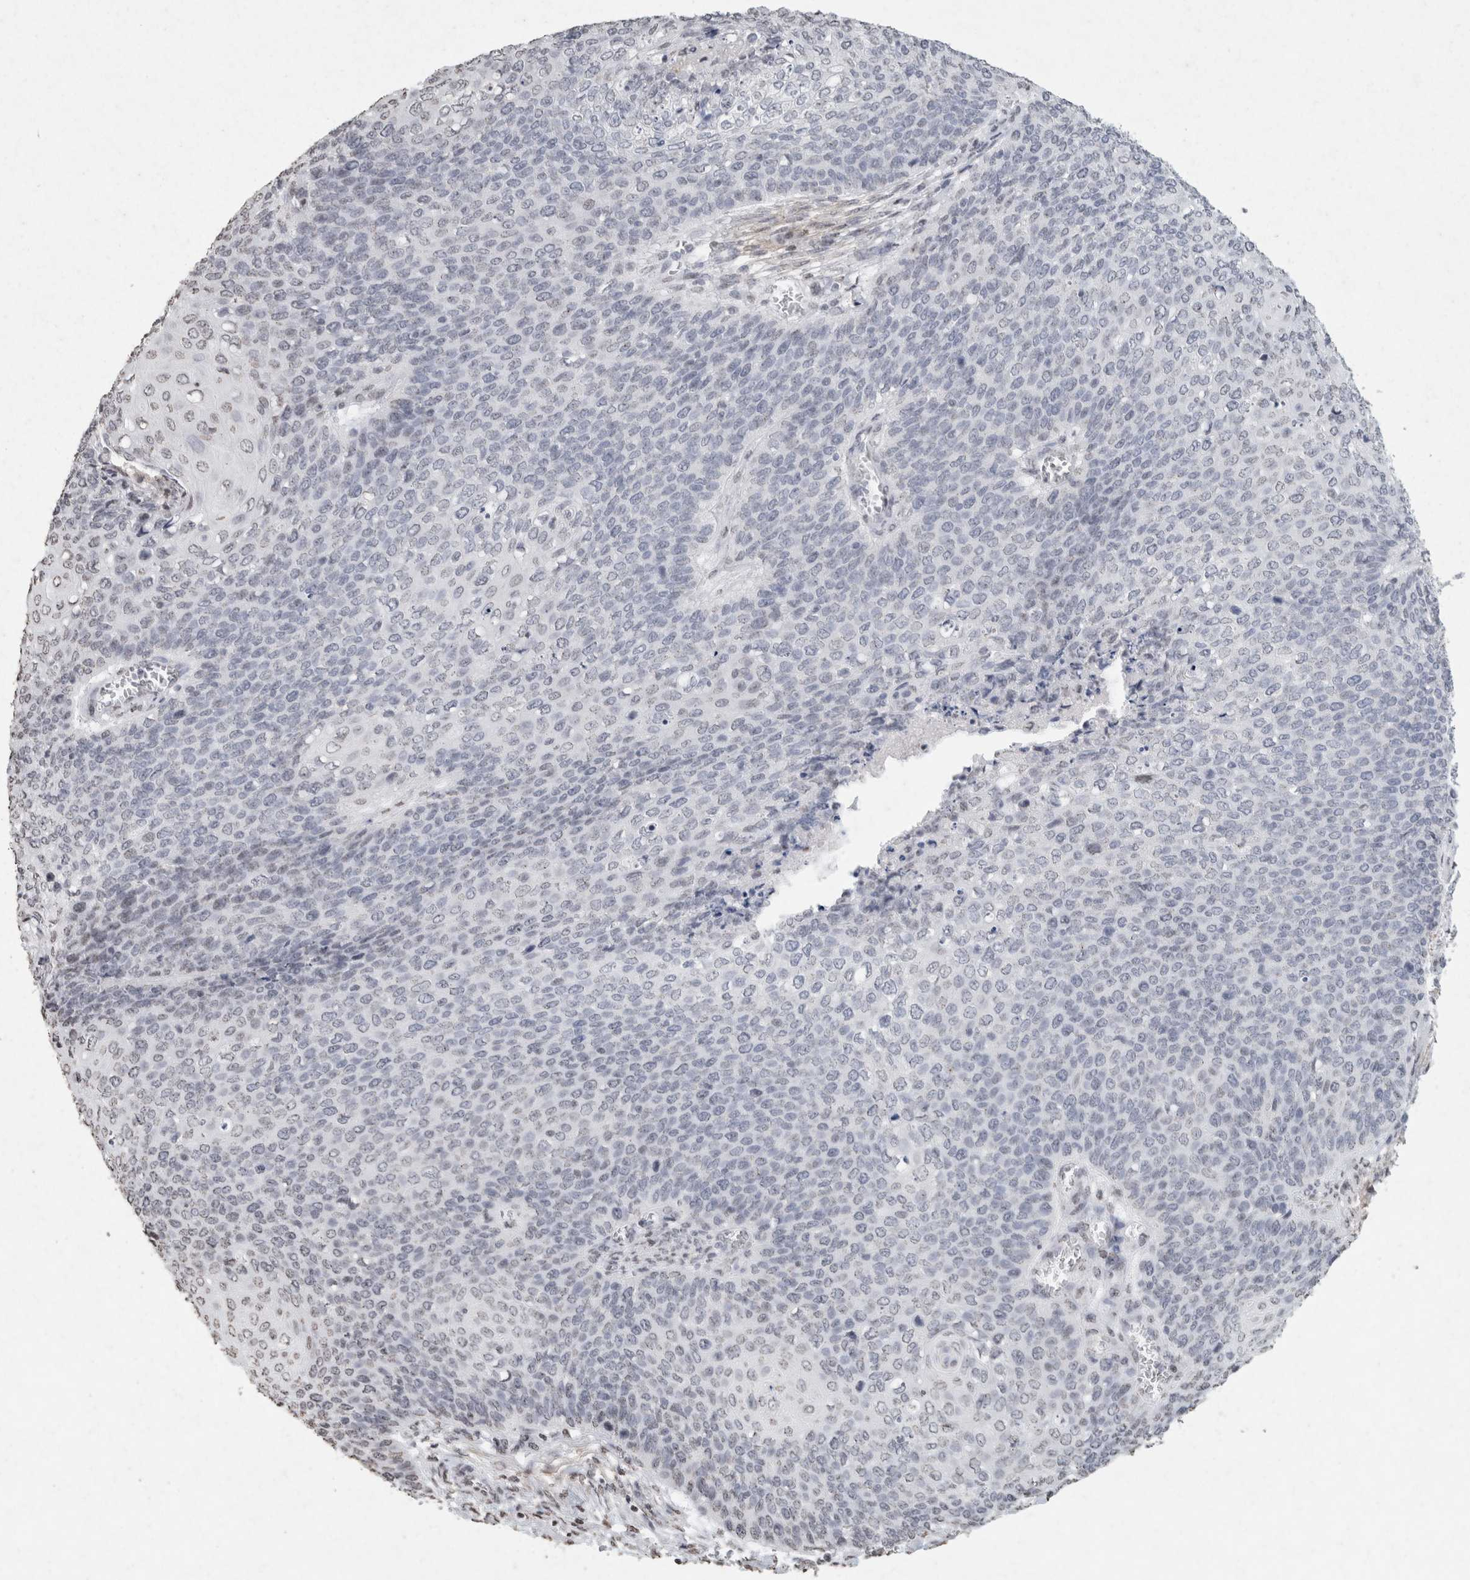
{"staining": {"intensity": "negative", "quantity": "none", "location": "none"}, "tissue": "cervical cancer", "cell_type": "Tumor cells", "image_type": "cancer", "snomed": [{"axis": "morphology", "description": "Squamous cell carcinoma, NOS"}, {"axis": "topography", "description": "Cervix"}], "caption": "This is an IHC photomicrograph of cervical cancer. There is no staining in tumor cells.", "gene": "CNTN1", "patient": {"sex": "female", "age": 39}}